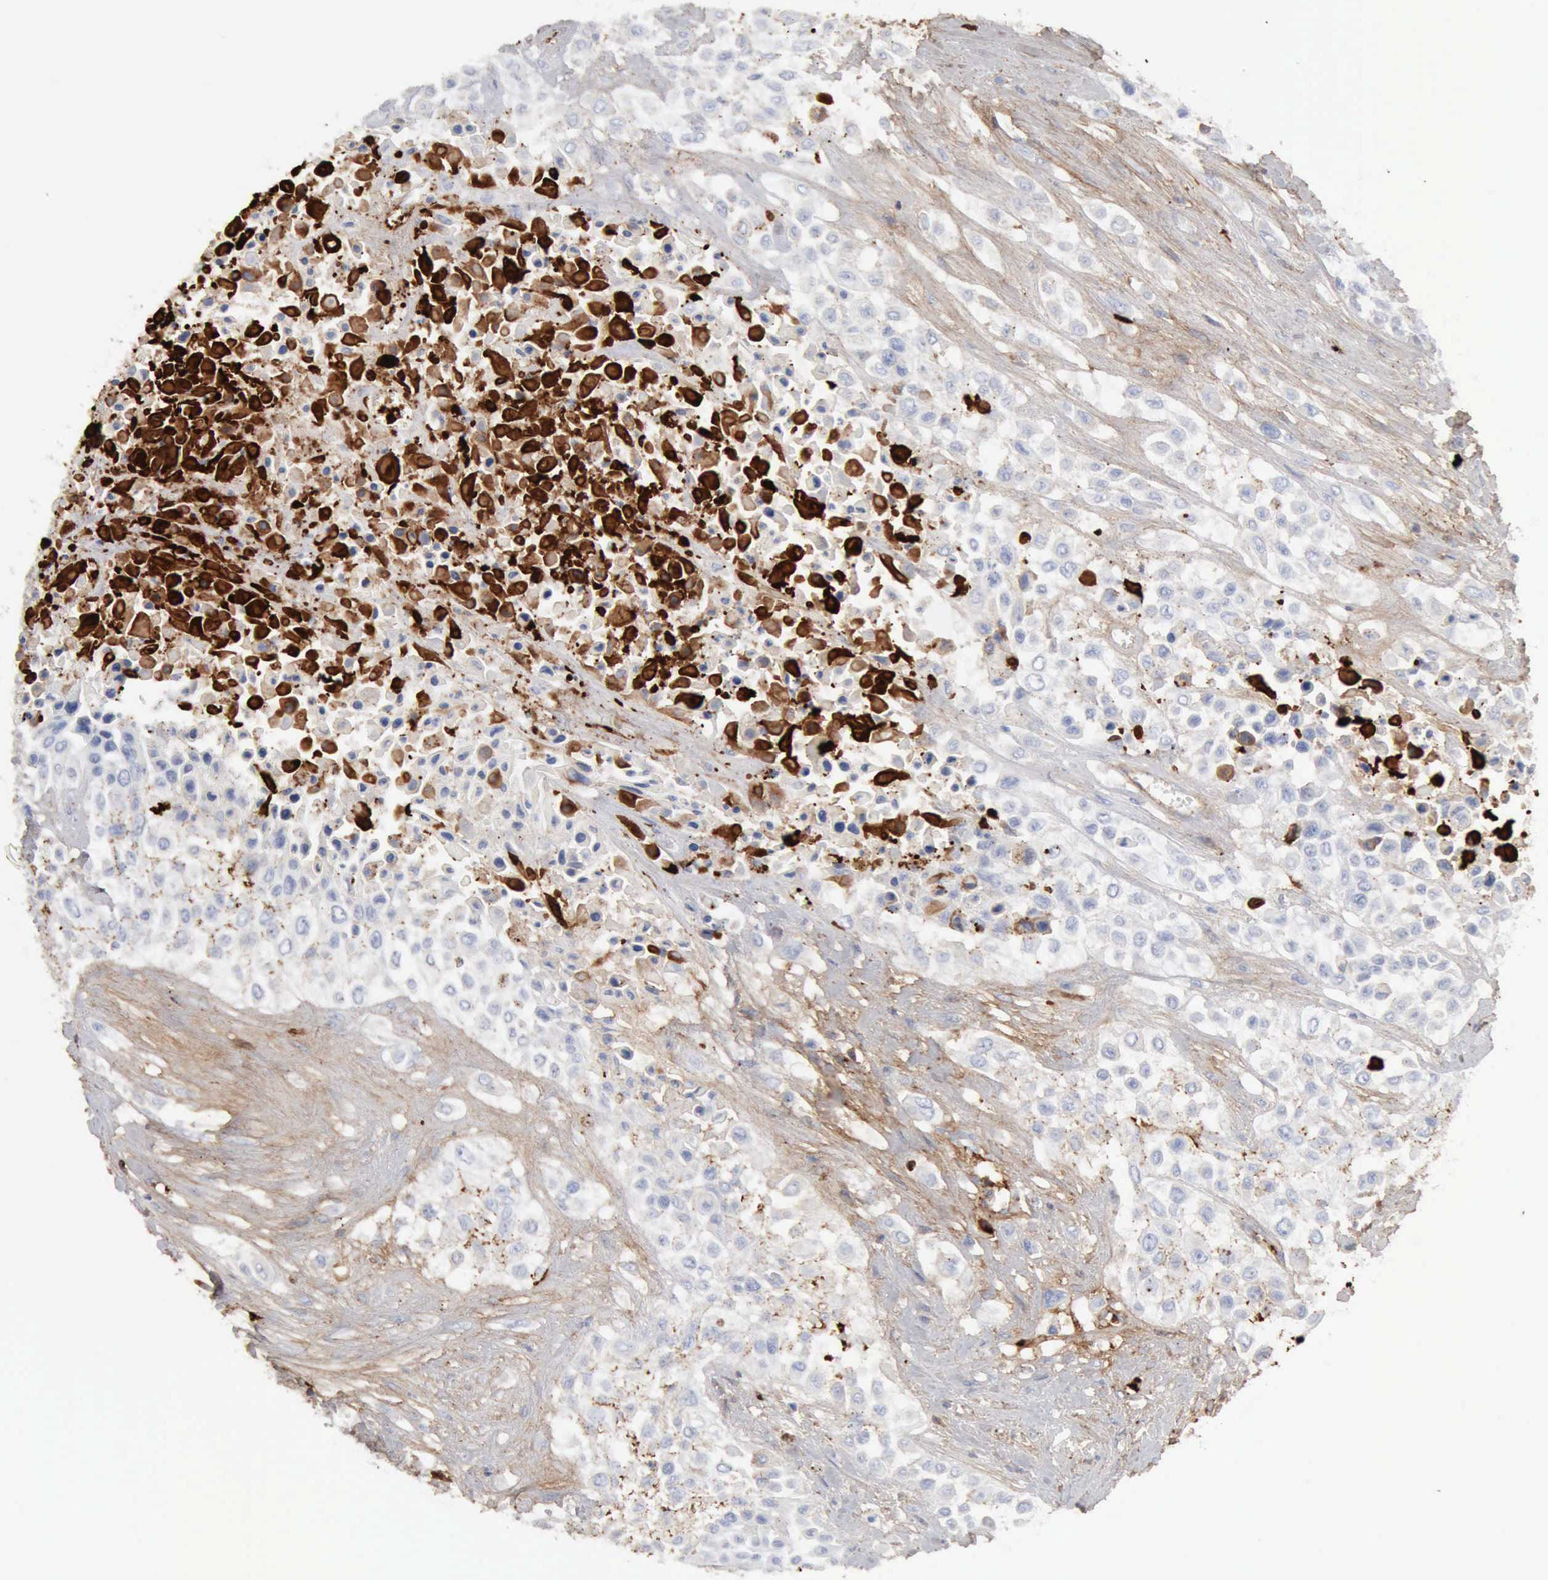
{"staining": {"intensity": "strong", "quantity": "<25%", "location": "nuclear"}, "tissue": "urothelial cancer", "cell_type": "Tumor cells", "image_type": "cancer", "snomed": [{"axis": "morphology", "description": "Urothelial carcinoma, High grade"}, {"axis": "topography", "description": "Urinary bladder"}], "caption": "A brown stain shows strong nuclear staining of a protein in human urothelial carcinoma (high-grade) tumor cells.", "gene": "C4BPA", "patient": {"sex": "male", "age": 57}}